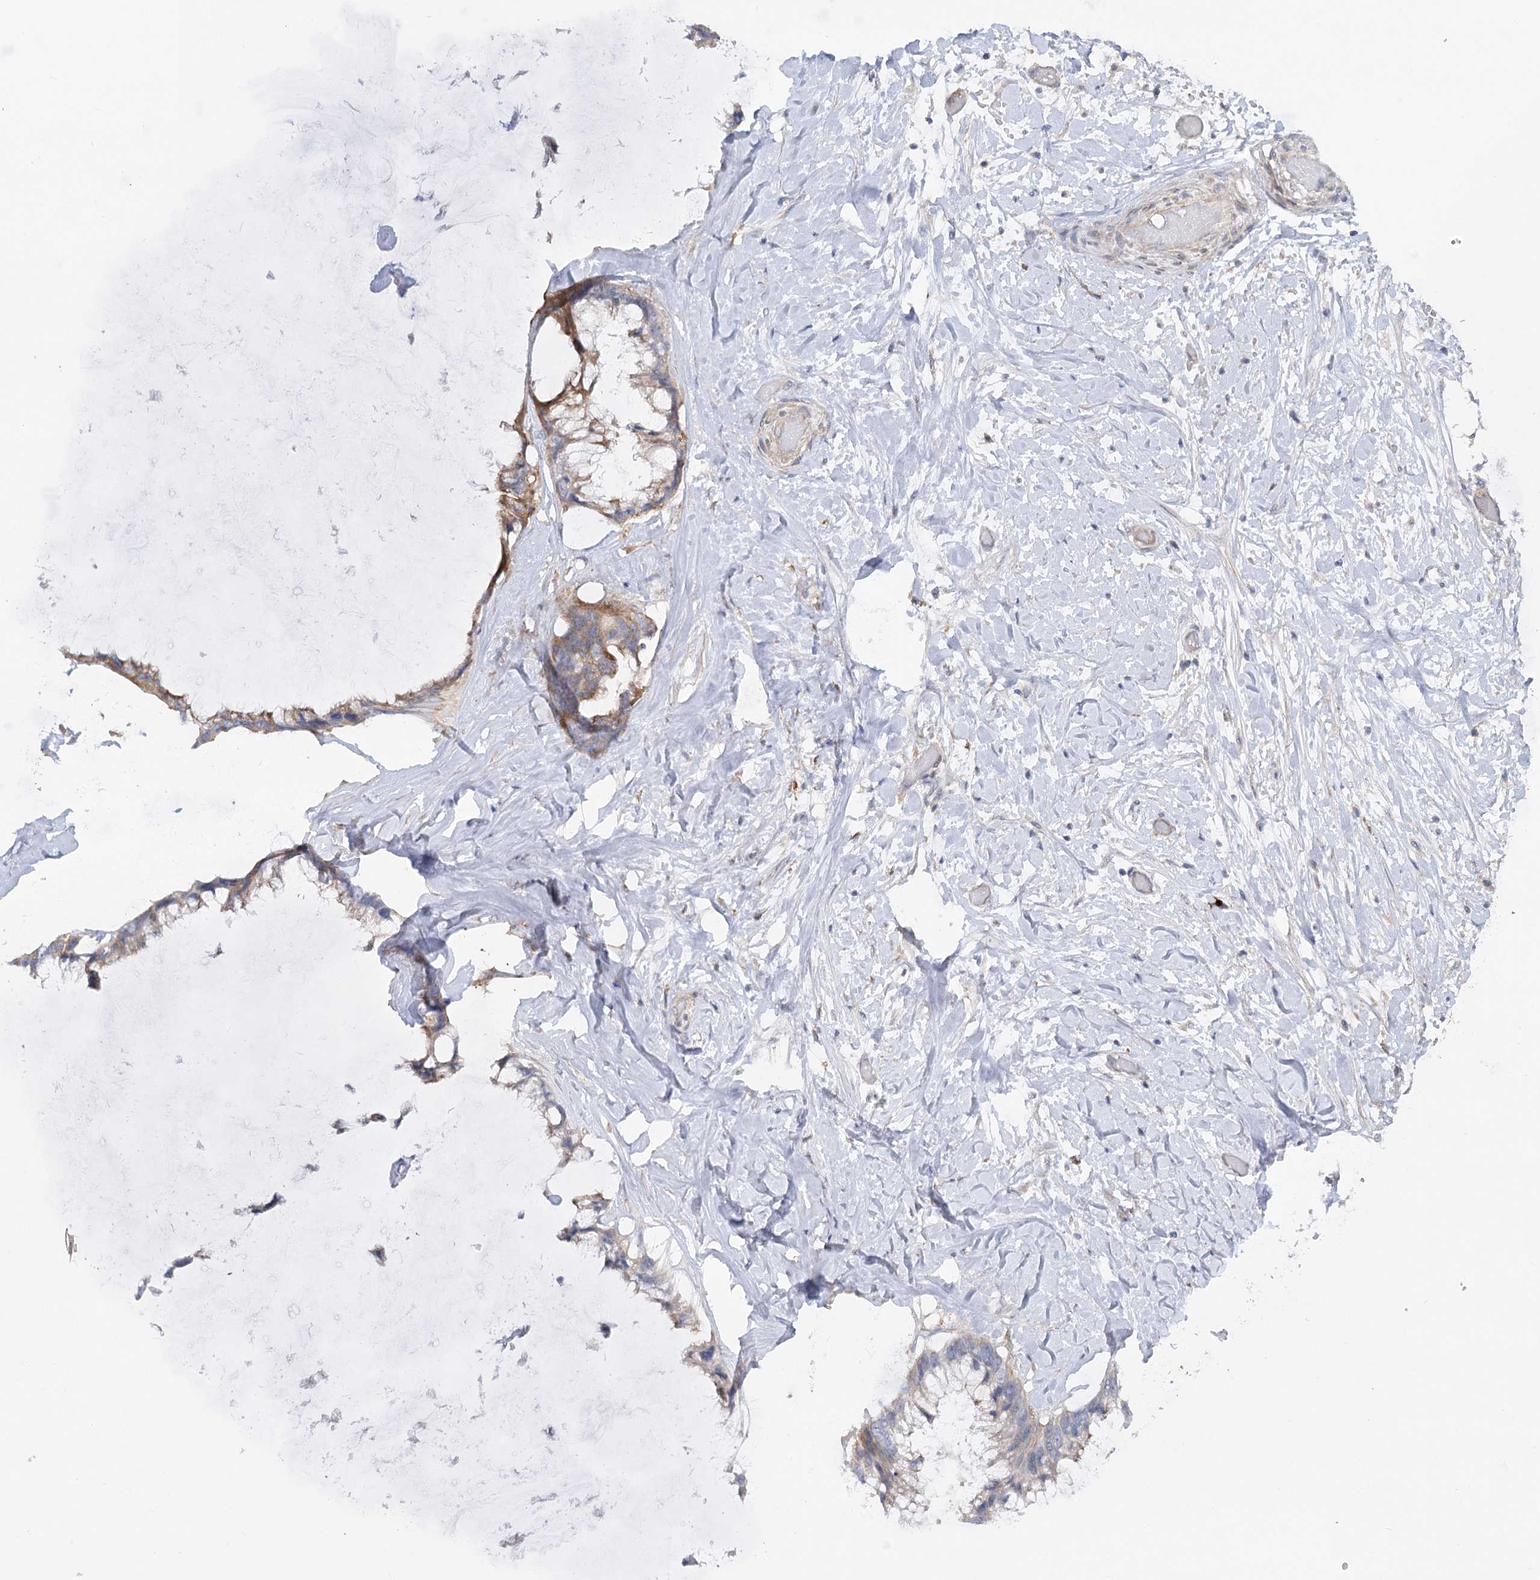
{"staining": {"intensity": "weak", "quantity": "25%-75%", "location": "cytoplasmic/membranous"}, "tissue": "ovarian cancer", "cell_type": "Tumor cells", "image_type": "cancer", "snomed": [{"axis": "morphology", "description": "Cystadenocarcinoma, mucinous, NOS"}, {"axis": "topography", "description": "Ovary"}], "caption": "Protein expression by immunohistochemistry exhibits weak cytoplasmic/membranous staining in about 25%-75% of tumor cells in ovarian cancer (mucinous cystadenocarcinoma).", "gene": "SCN11A", "patient": {"sex": "female", "age": 39}}